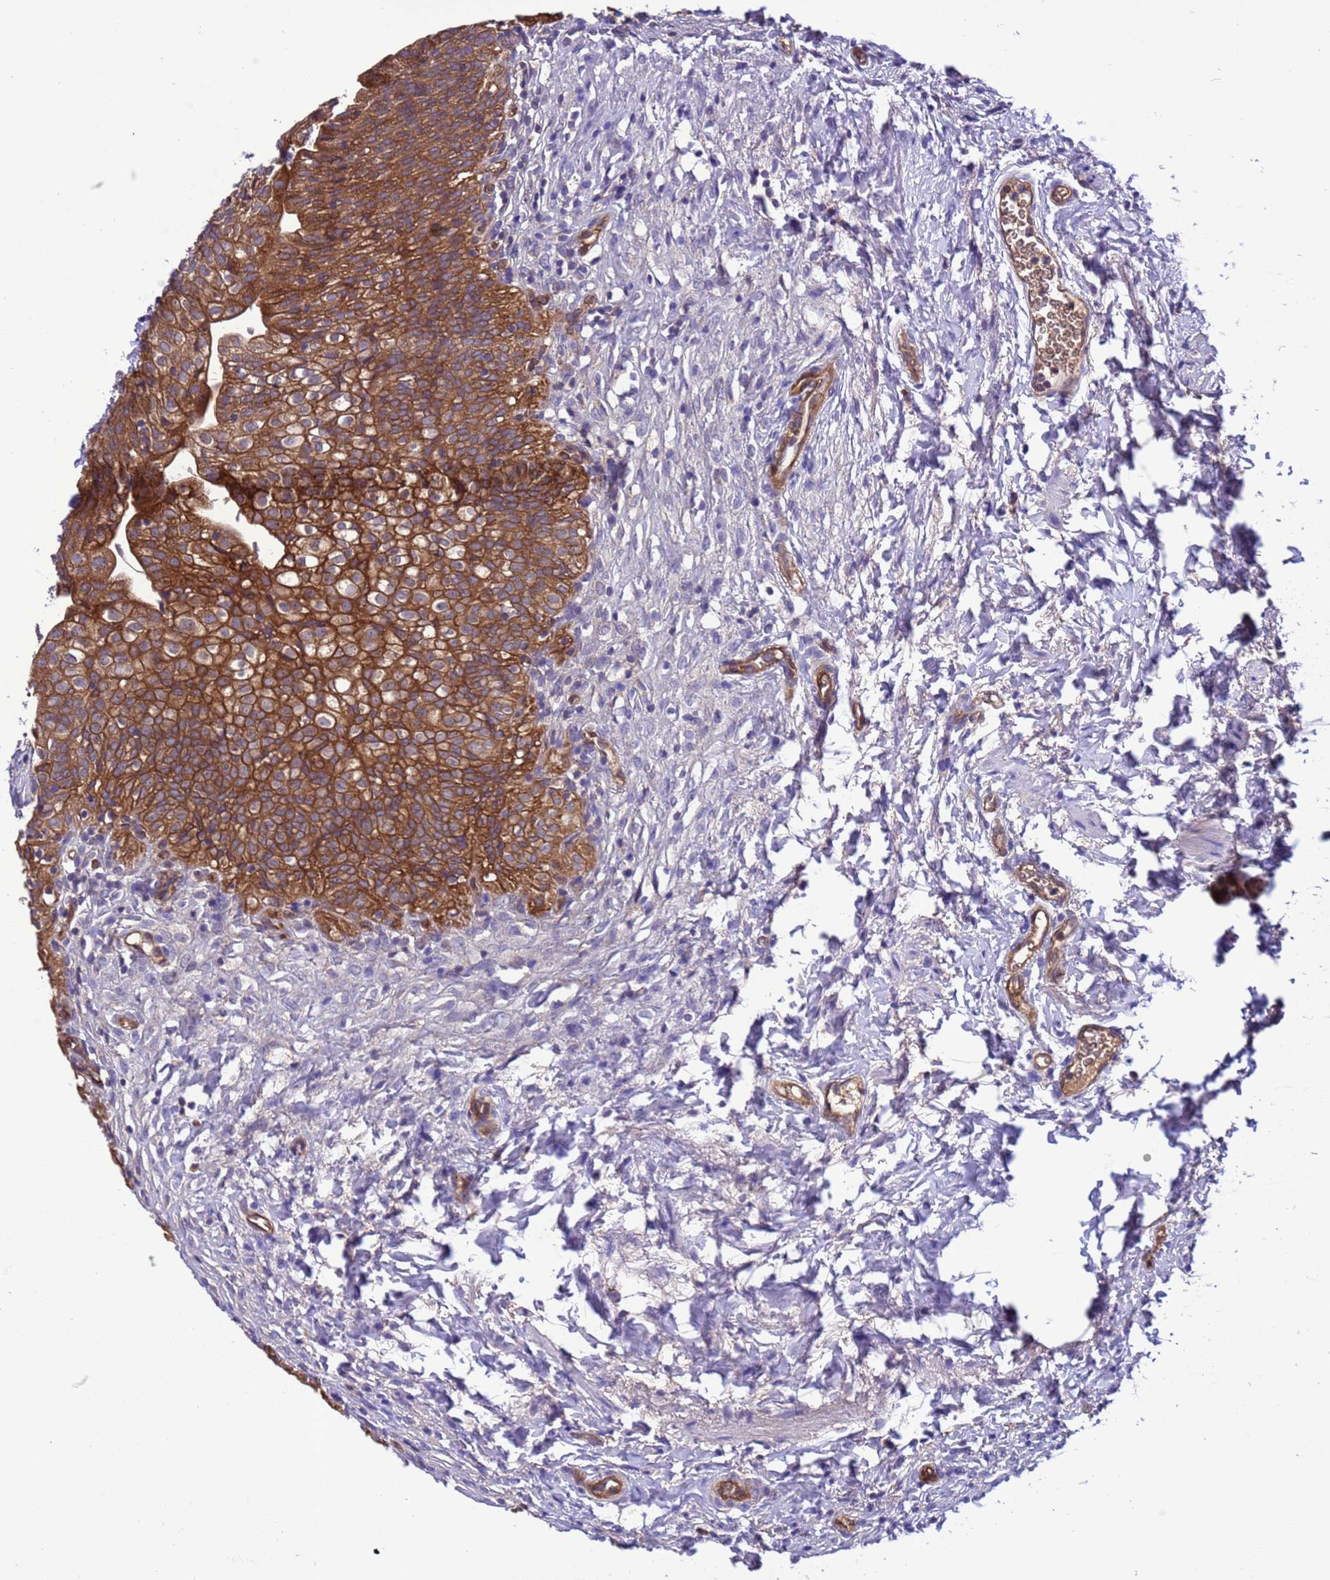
{"staining": {"intensity": "strong", "quantity": ">75%", "location": "cytoplasmic/membranous"}, "tissue": "urinary bladder", "cell_type": "Urothelial cells", "image_type": "normal", "snomed": [{"axis": "morphology", "description": "Normal tissue, NOS"}, {"axis": "topography", "description": "Urinary bladder"}], "caption": "Immunohistochemical staining of unremarkable human urinary bladder shows >75% levels of strong cytoplasmic/membranous protein positivity in about >75% of urothelial cells.", "gene": "RABEP2", "patient": {"sex": "male", "age": 55}}